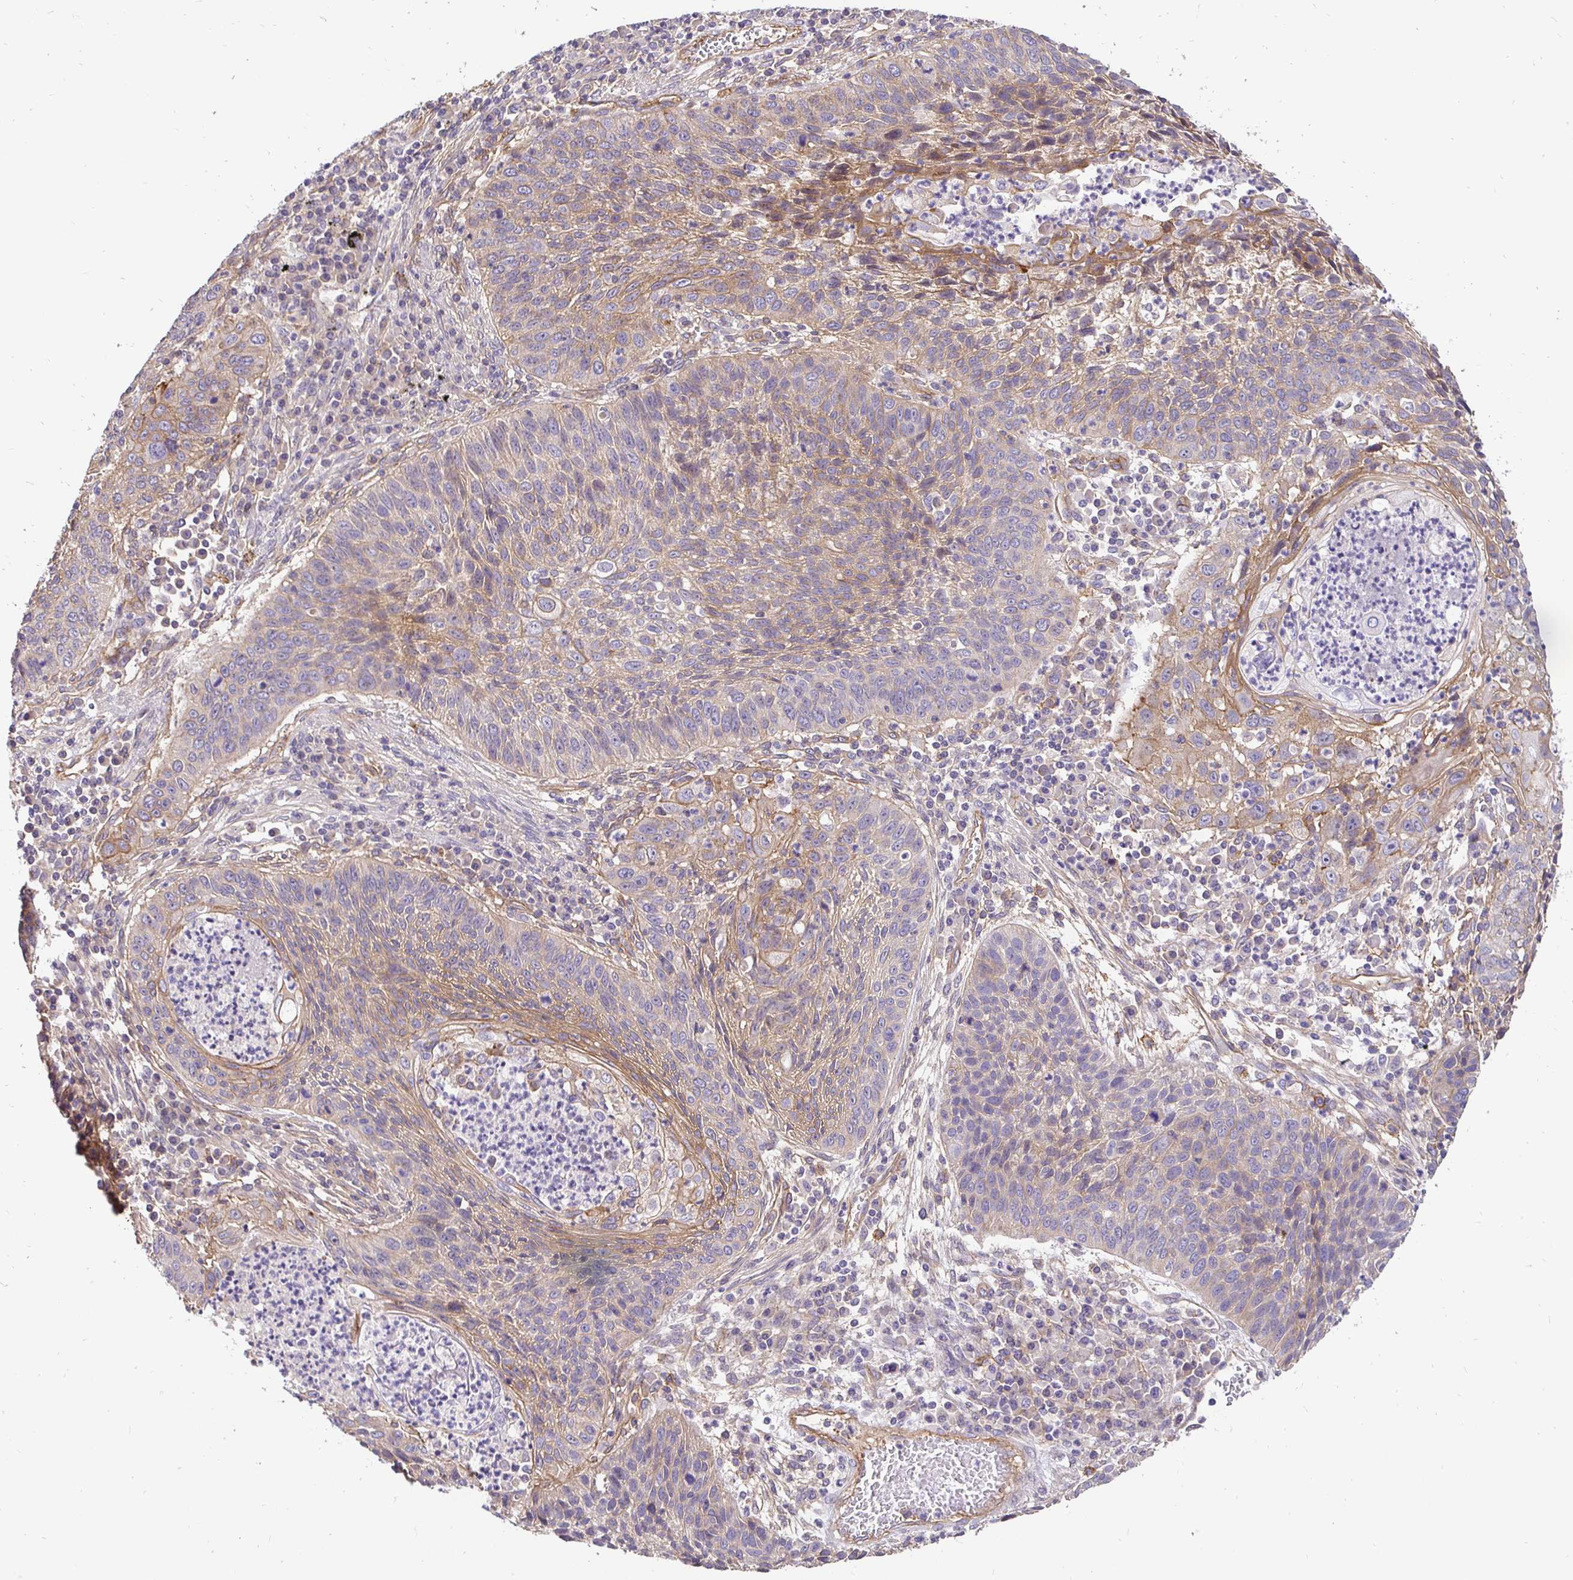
{"staining": {"intensity": "weak", "quantity": "25%-75%", "location": "cytoplasmic/membranous"}, "tissue": "lung cancer", "cell_type": "Tumor cells", "image_type": "cancer", "snomed": [{"axis": "morphology", "description": "Squamous cell carcinoma, NOS"}, {"axis": "morphology", "description": "Squamous cell carcinoma, metastatic, NOS"}, {"axis": "topography", "description": "Lung"}, {"axis": "topography", "description": "Pleura, NOS"}], "caption": "Weak cytoplasmic/membranous staining for a protein is present in about 25%-75% of tumor cells of lung cancer (metastatic squamous cell carcinoma) using IHC.", "gene": "SLC9A1", "patient": {"sex": "male", "age": 72}}